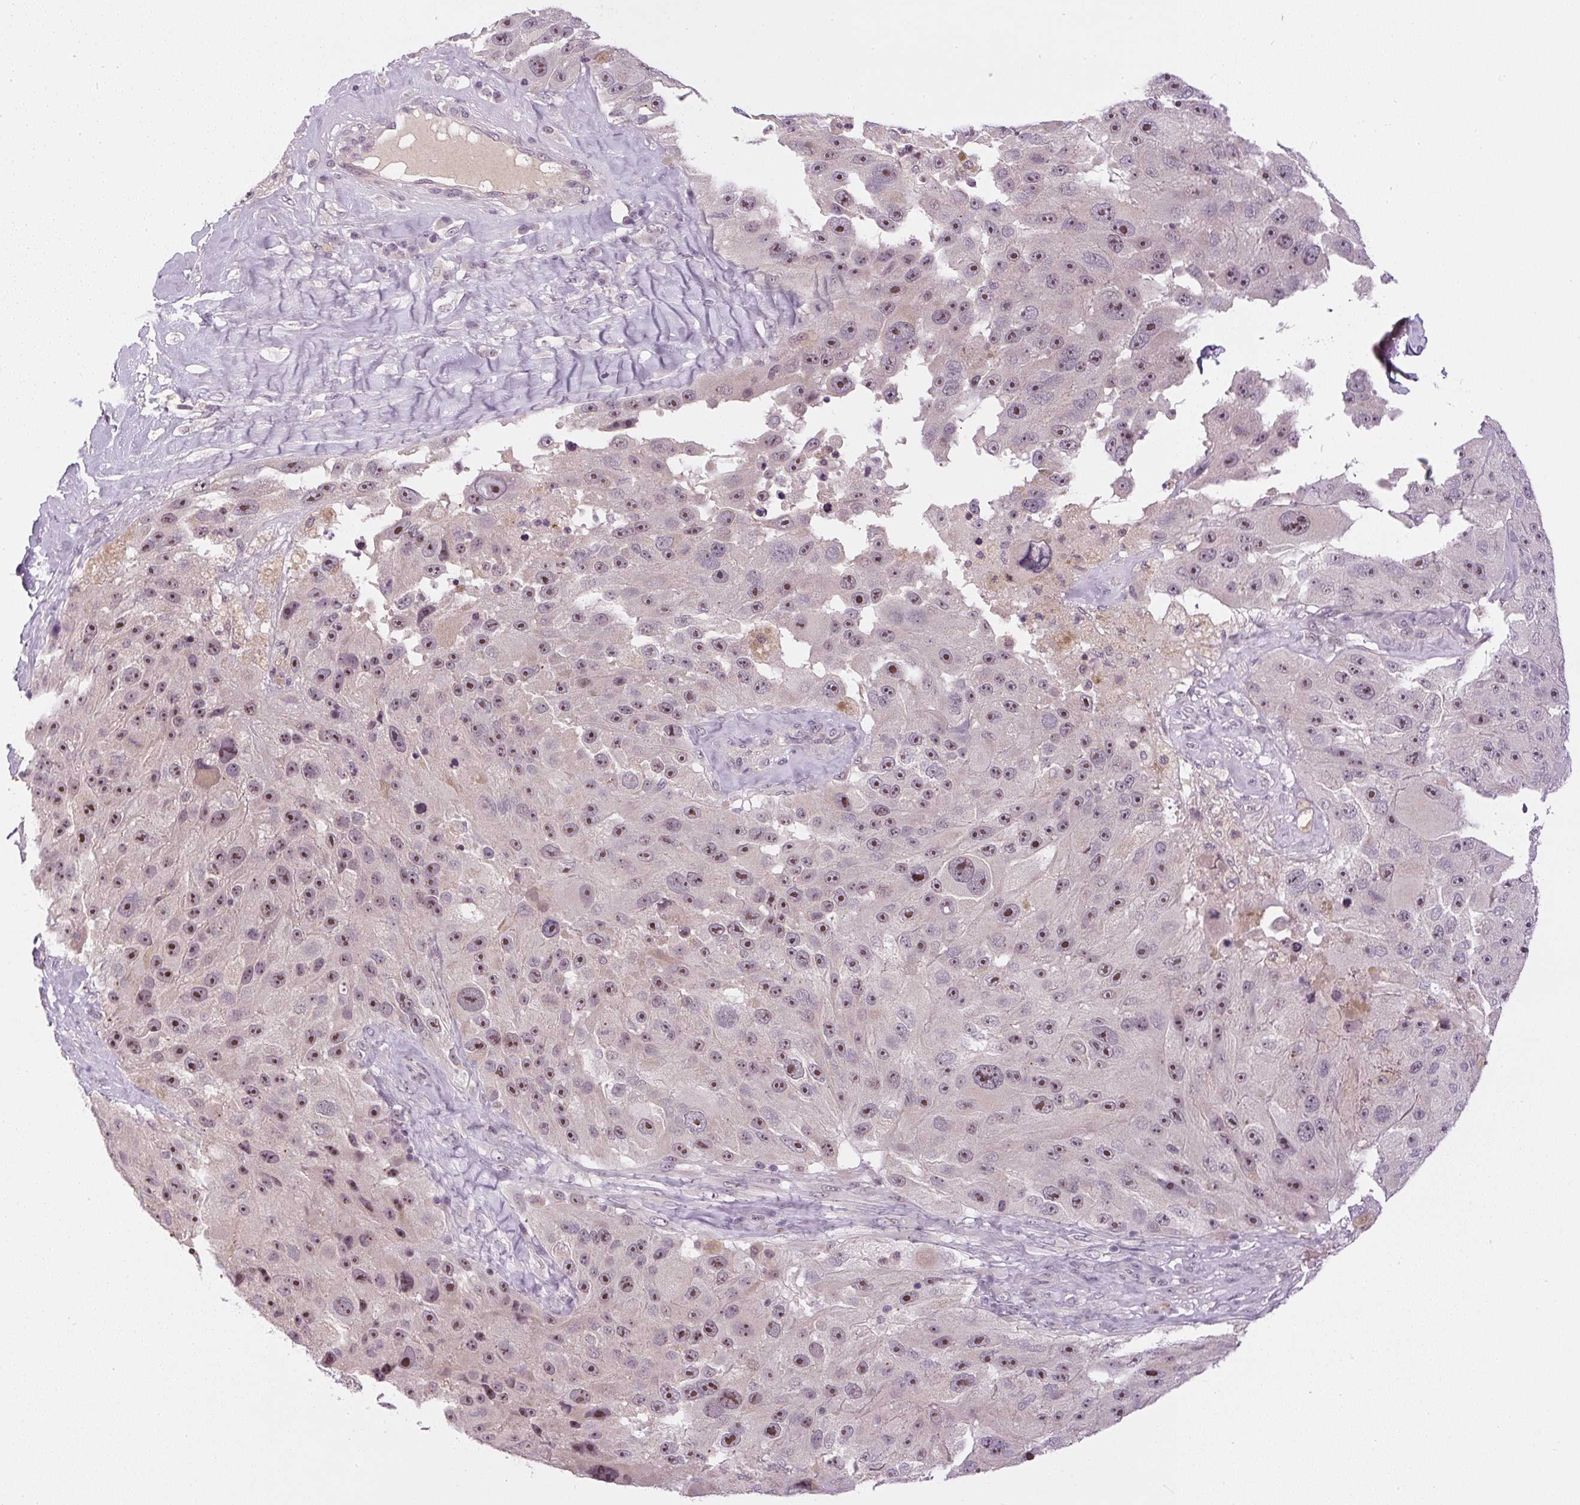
{"staining": {"intensity": "moderate", "quantity": ">75%", "location": "nuclear"}, "tissue": "melanoma", "cell_type": "Tumor cells", "image_type": "cancer", "snomed": [{"axis": "morphology", "description": "Malignant melanoma, Metastatic site"}, {"axis": "topography", "description": "Lymph node"}], "caption": "This photomicrograph demonstrates melanoma stained with IHC to label a protein in brown. The nuclear of tumor cells show moderate positivity for the protein. Nuclei are counter-stained blue.", "gene": "SGF29", "patient": {"sex": "male", "age": 62}}